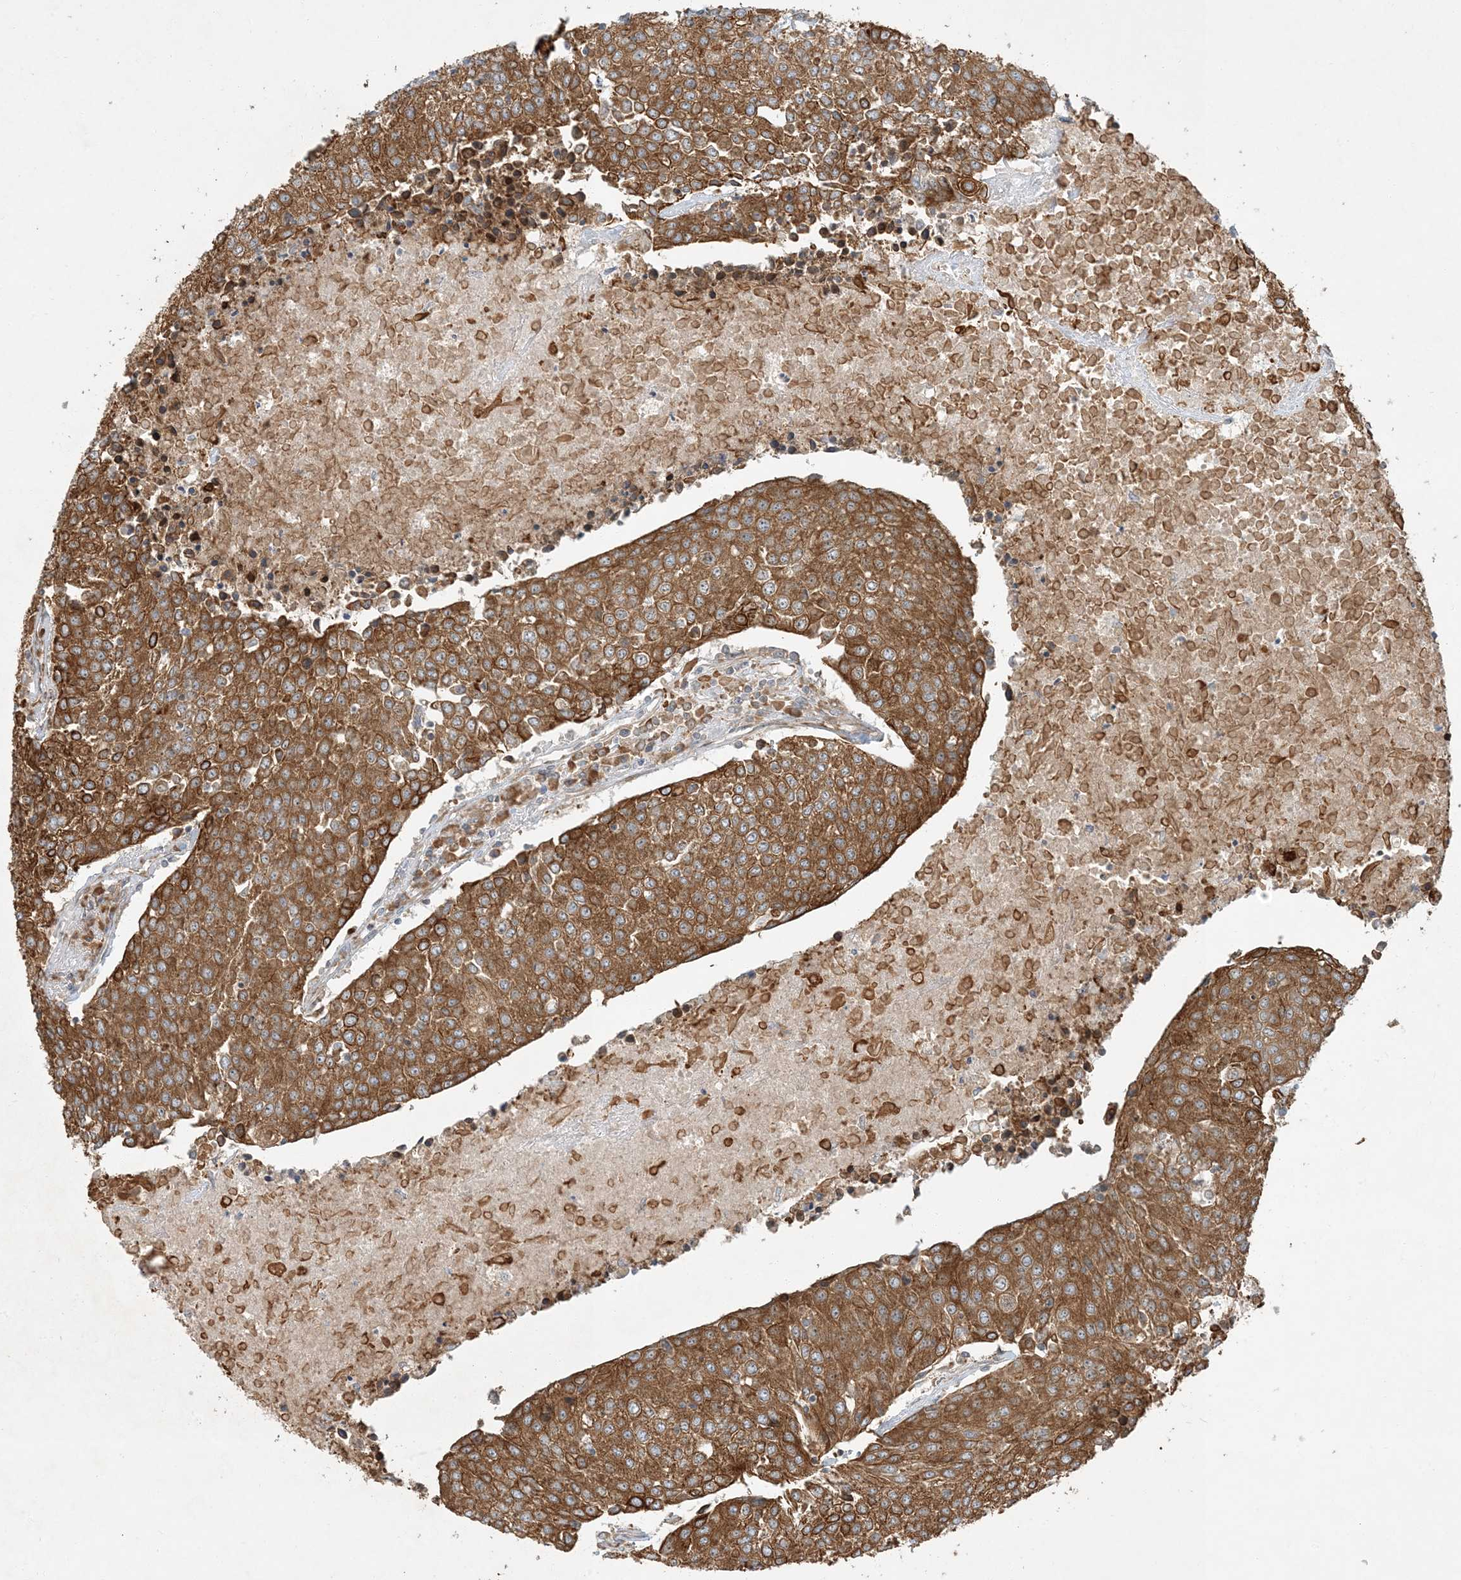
{"staining": {"intensity": "moderate", "quantity": ">75%", "location": "cytoplasmic/membranous"}, "tissue": "urothelial cancer", "cell_type": "Tumor cells", "image_type": "cancer", "snomed": [{"axis": "morphology", "description": "Urothelial carcinoma, High grade"}, {"axis": "topography", "description": "Urinary bladder"}], "caption": "Immunohistochemistry of urothelial cancer displays medium levels of moderate cytoplasmic/membranous expression in about >75% of tumor cells.", "gene": "COMMD8", "patient": {"sex": "female", "age": 85}}